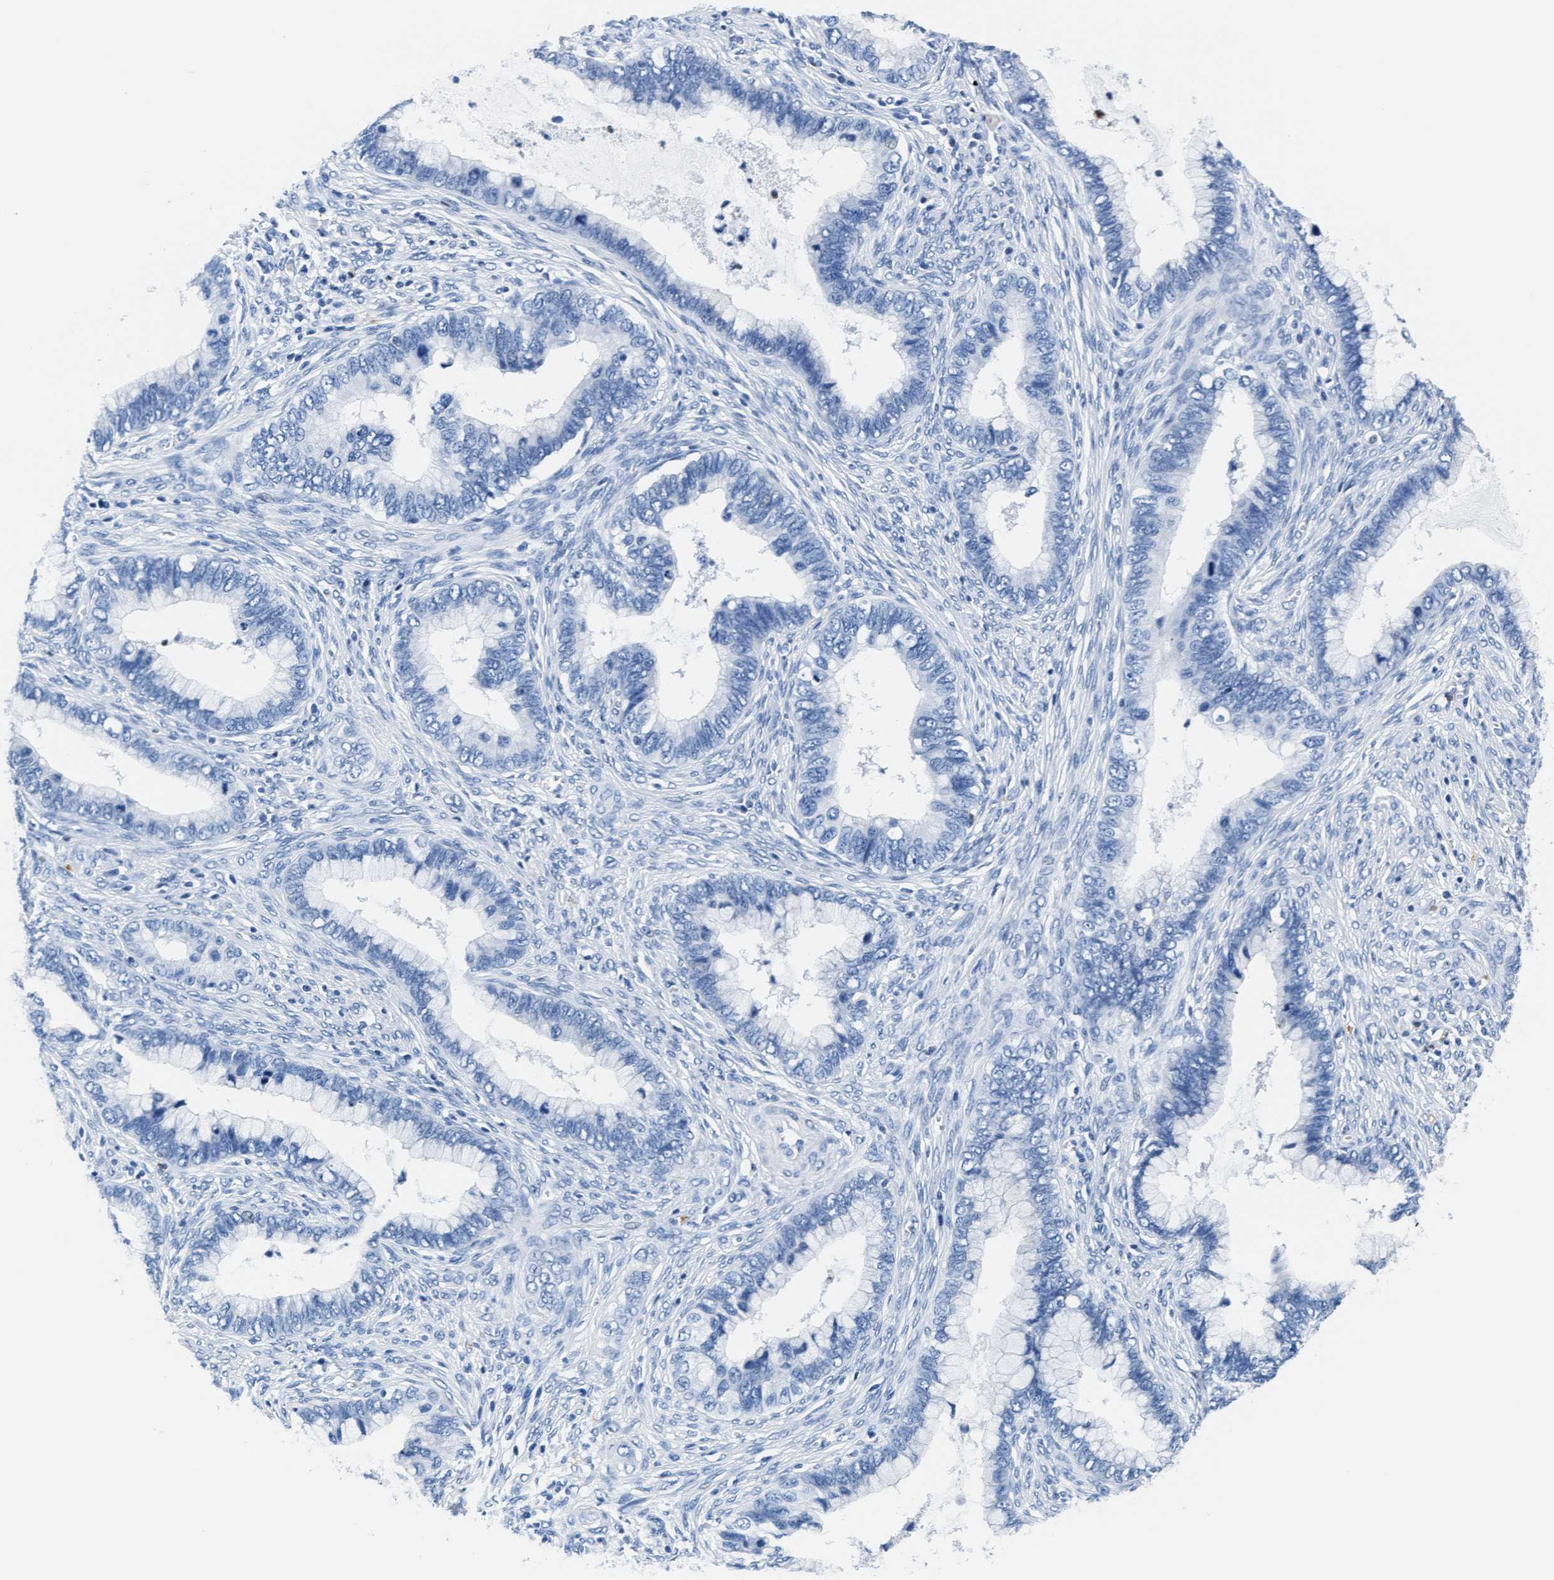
{"staining": {"intensity": "negative", "quantity": "none", "location": "none"}, "tissue": "cervical cancer", "cell_type": "Tumor cells", "image_type": "cancer", "snomed": [{"axis": "morphology", "description": "Adenocarcinoma, NOS"}, {"axis": "topography", "description": "Cervix"}], "caption": "The immunohistochemistry (IHC) image has no significant staining in tumor cells of adenocarcinoma (cervical) tissue.", "gene": "MMP8", "patient": {"sex": "female", "age": 44}}